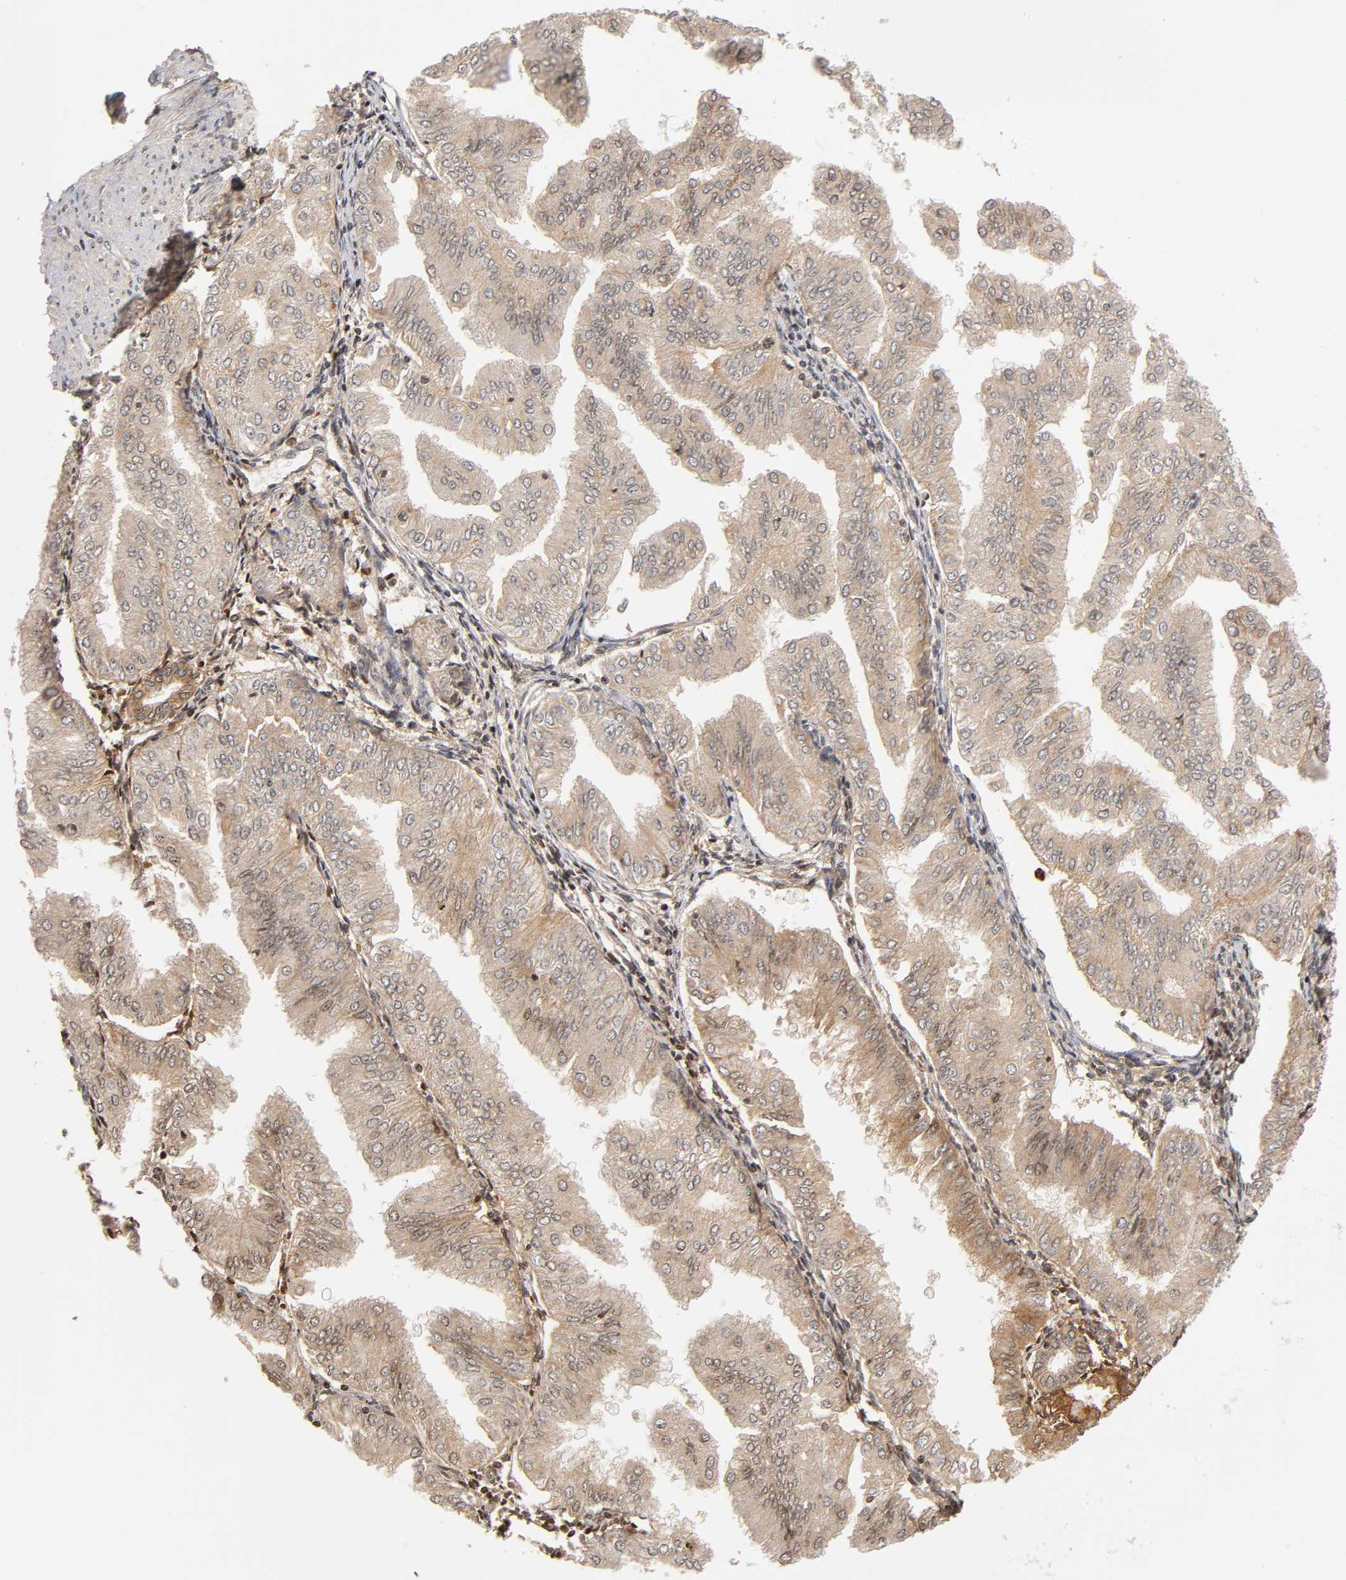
{"staining": {"intensity": "weak", "quantity": ">75%", "location": "cytoplasmic/membranous"}, "tissue": "endometrial cancer", "cell_type": "Tumor cells", "image_type": "cancer", "snomed": [{"axis": "morphology", "description": "Adenocarcinoma, NOS"}, {"axis": "topography", "description": "Endometrium"}], "caption": "The image displays a brown stain indicating the presence of a protein in the cytoplasmic/membranous of tumor cells in adenocarcinoma (endometrial).", "gene": "ITGAV", "patient": {"sex": "female", "age": 53}}